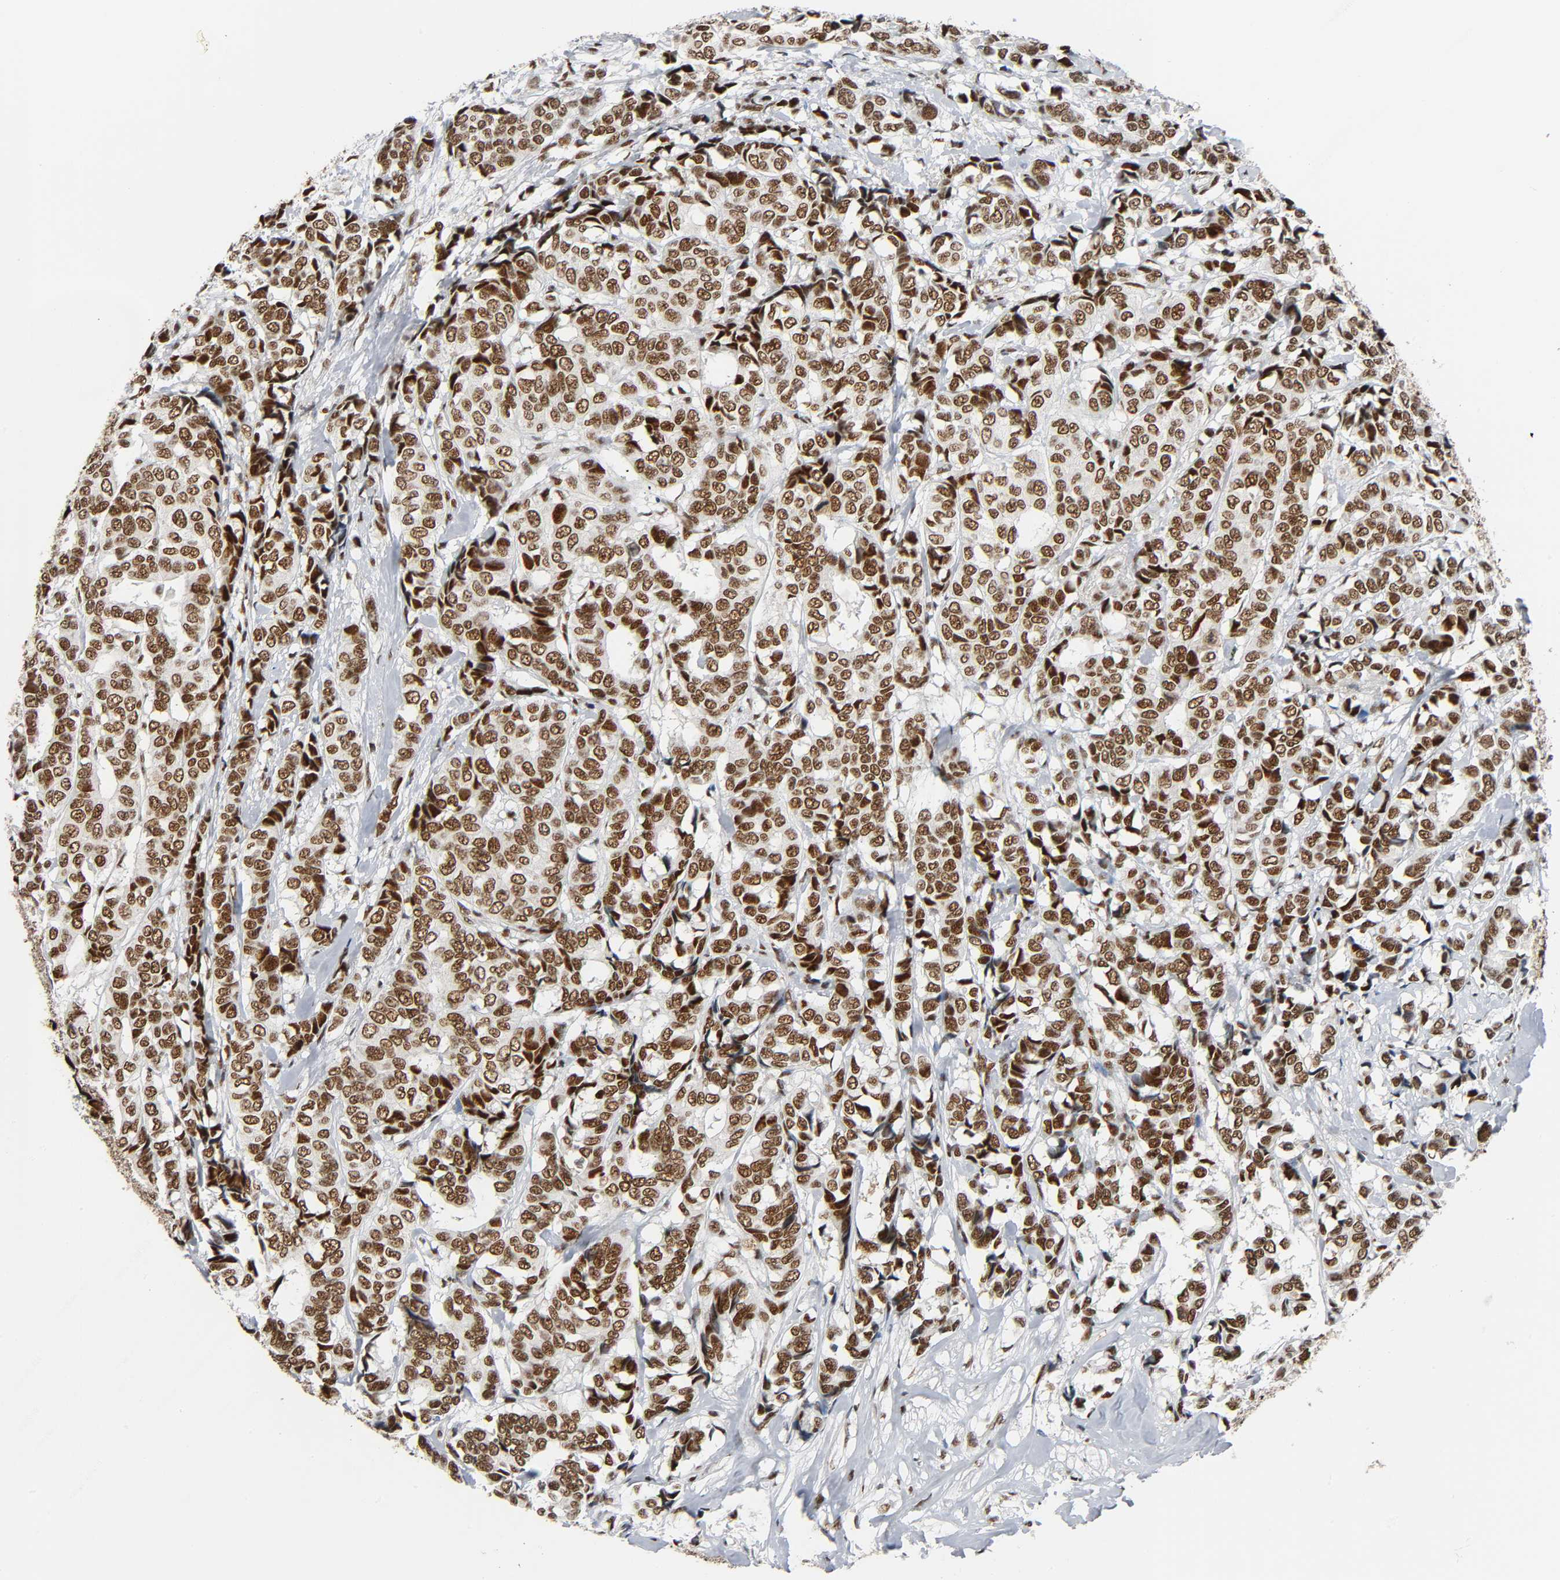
{"staining": {"intensity": "strong", "quantity": ">75%", "location": "nuclear"}, "tissue": "breast cancer", "cell_type": "Tumor cells", "image_type": "cancer", "snomed": [{"axis": "morphology", "description": "Duct carcinoma"}, {"axis": "topography", "description": "Breast"}], "caption": "A brown stain labels strong nuclear expression of a protein in human breast intraductal carcinoma tumor cells.", "gene": "CDK9", "patient": {"sex": "female", "age": 87}}